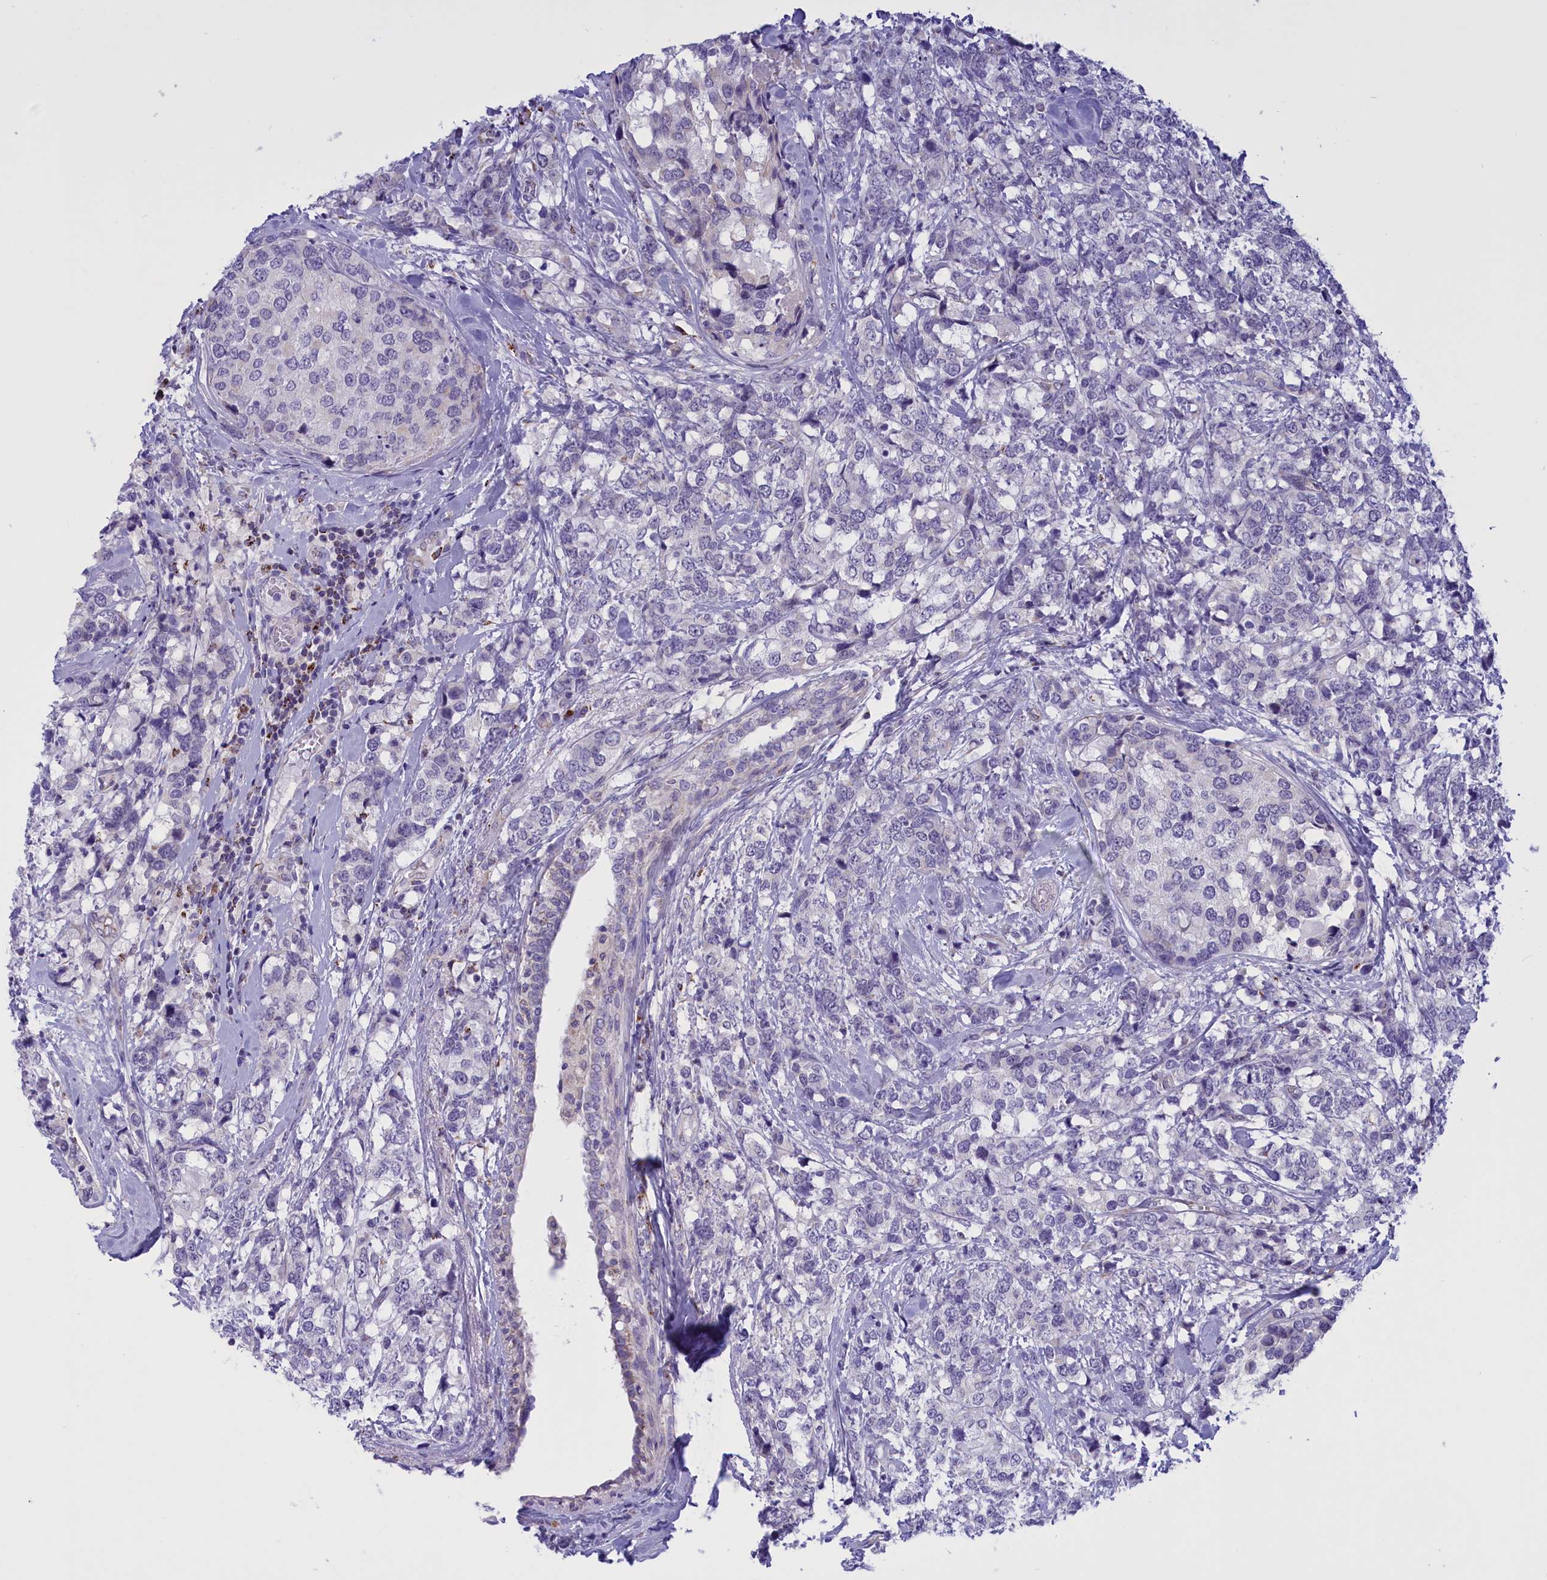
{"staining": {"intensity": "negative", "quantity": "none", "location": "none"}, "tissue": "breast cancer", "cell_type": "Tumor cells", "image_type": "cancer", "snomed": [{"axis": "morphology", "description": "Lobular carcinoma"}, {"axis": "topography", "description": "Breast"}], "caption": "This is an immunohistochemistry (IHC) histopathology image of lobular carcinoma (breast). There is no staining in tumor cells.", "gene": "FAM149B1", "patient": {"sex": "female", "age": 59}}